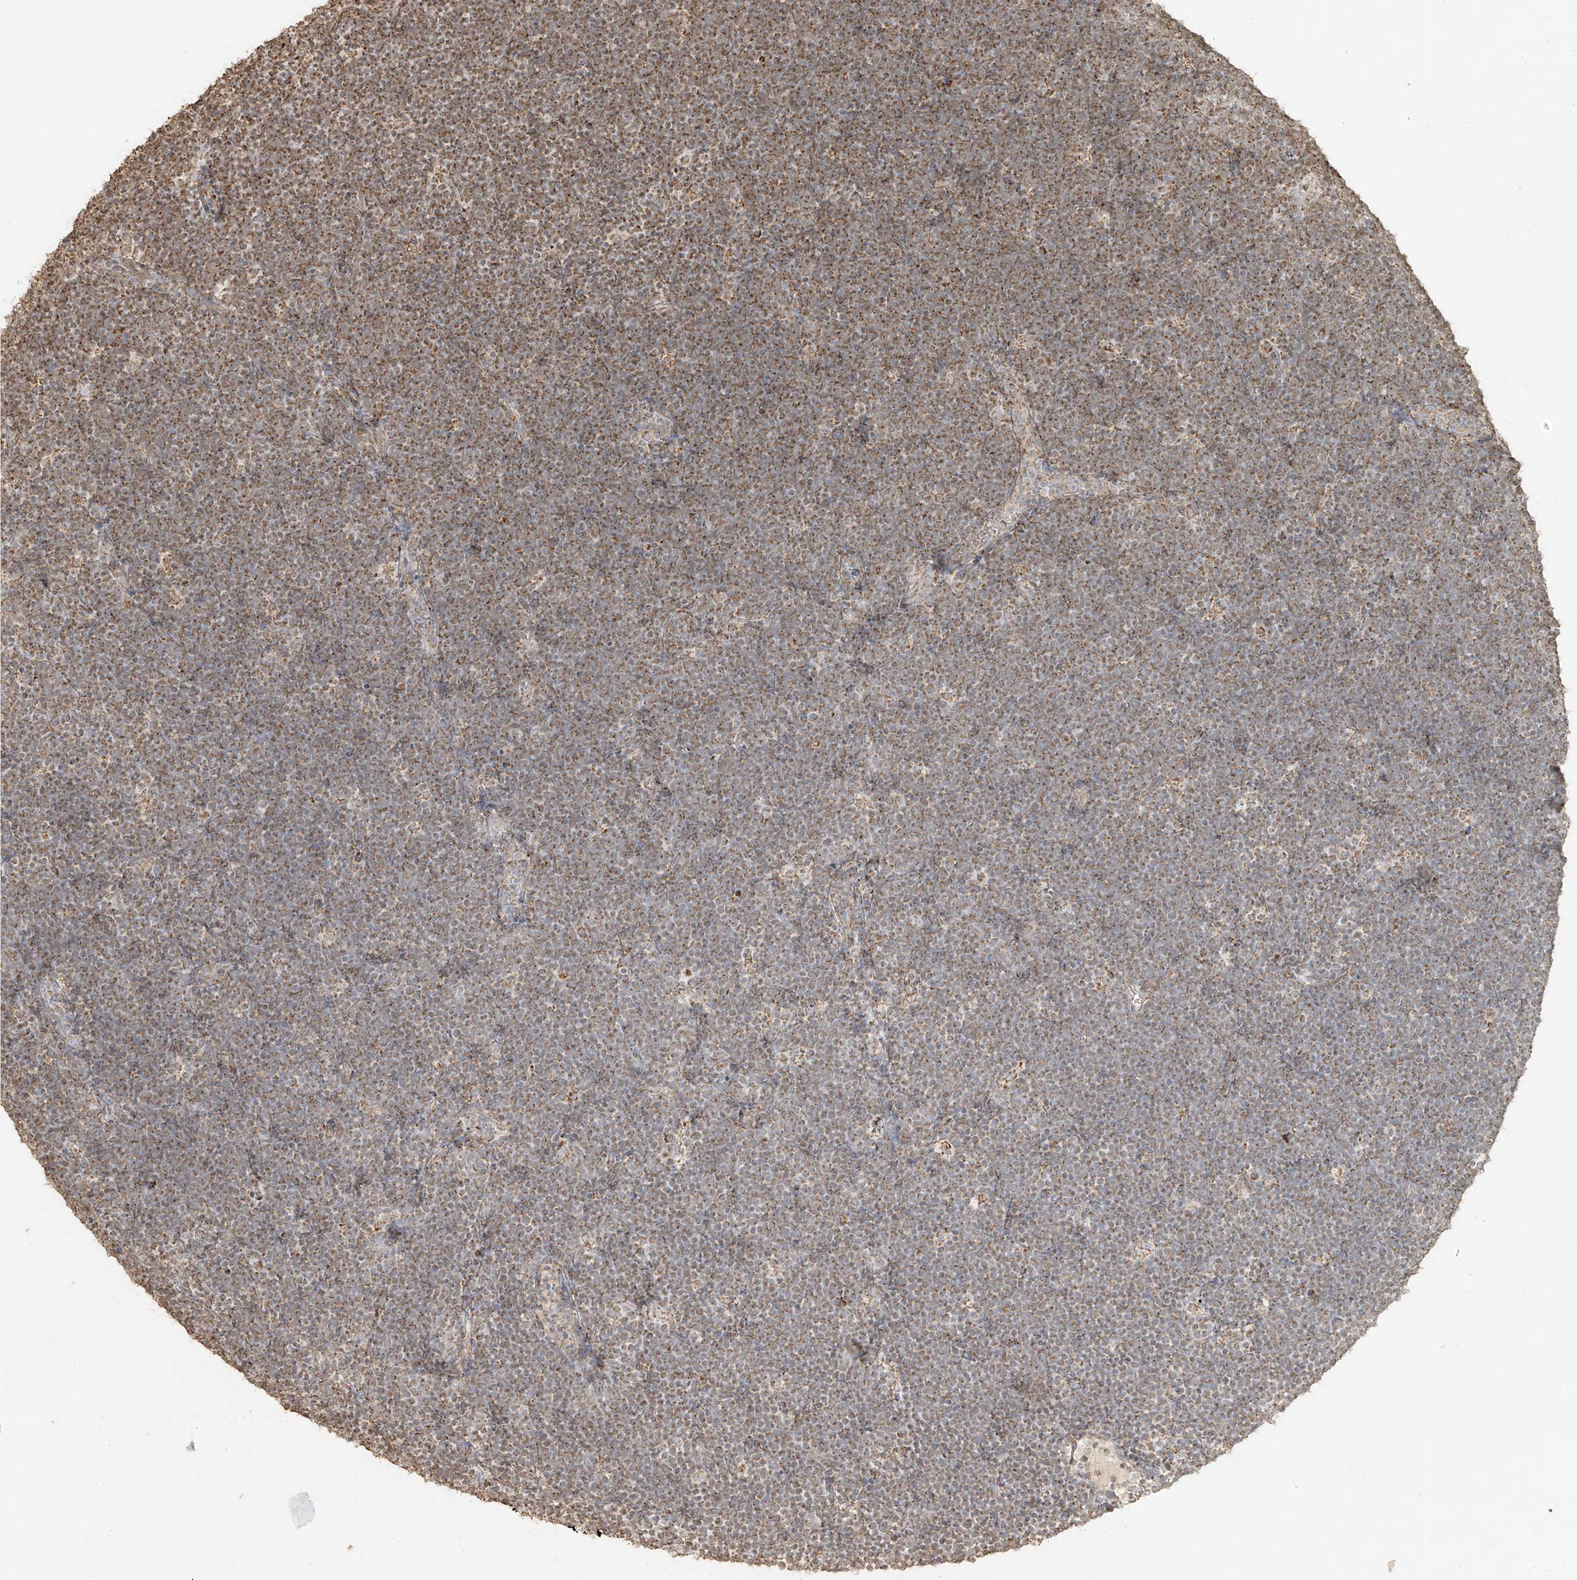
{"staining": {"intensity": "moderate", "quantity": "25%-75%", "location": "cytoplasmic/membranous"}, "tissue": "lymphoma", "cell_type": "Tumor cells", "image_type": "cancer", "snomed": [{"axis": "morphology", "description": "Malignant lymphoma, non-Hodgkin's type, High grade"}, {"axis": "topography", "description": "Lymph node"}], "caption": "This photomicrograph reveals immunohistochemistry (IHC) staining of human lymphoma, with medium moderate cytoplasmic/membranous expression in about 25%-75% of tumor cells.", "gene": "MIPEP", "patient": {"sex": "male", "age": 13}}